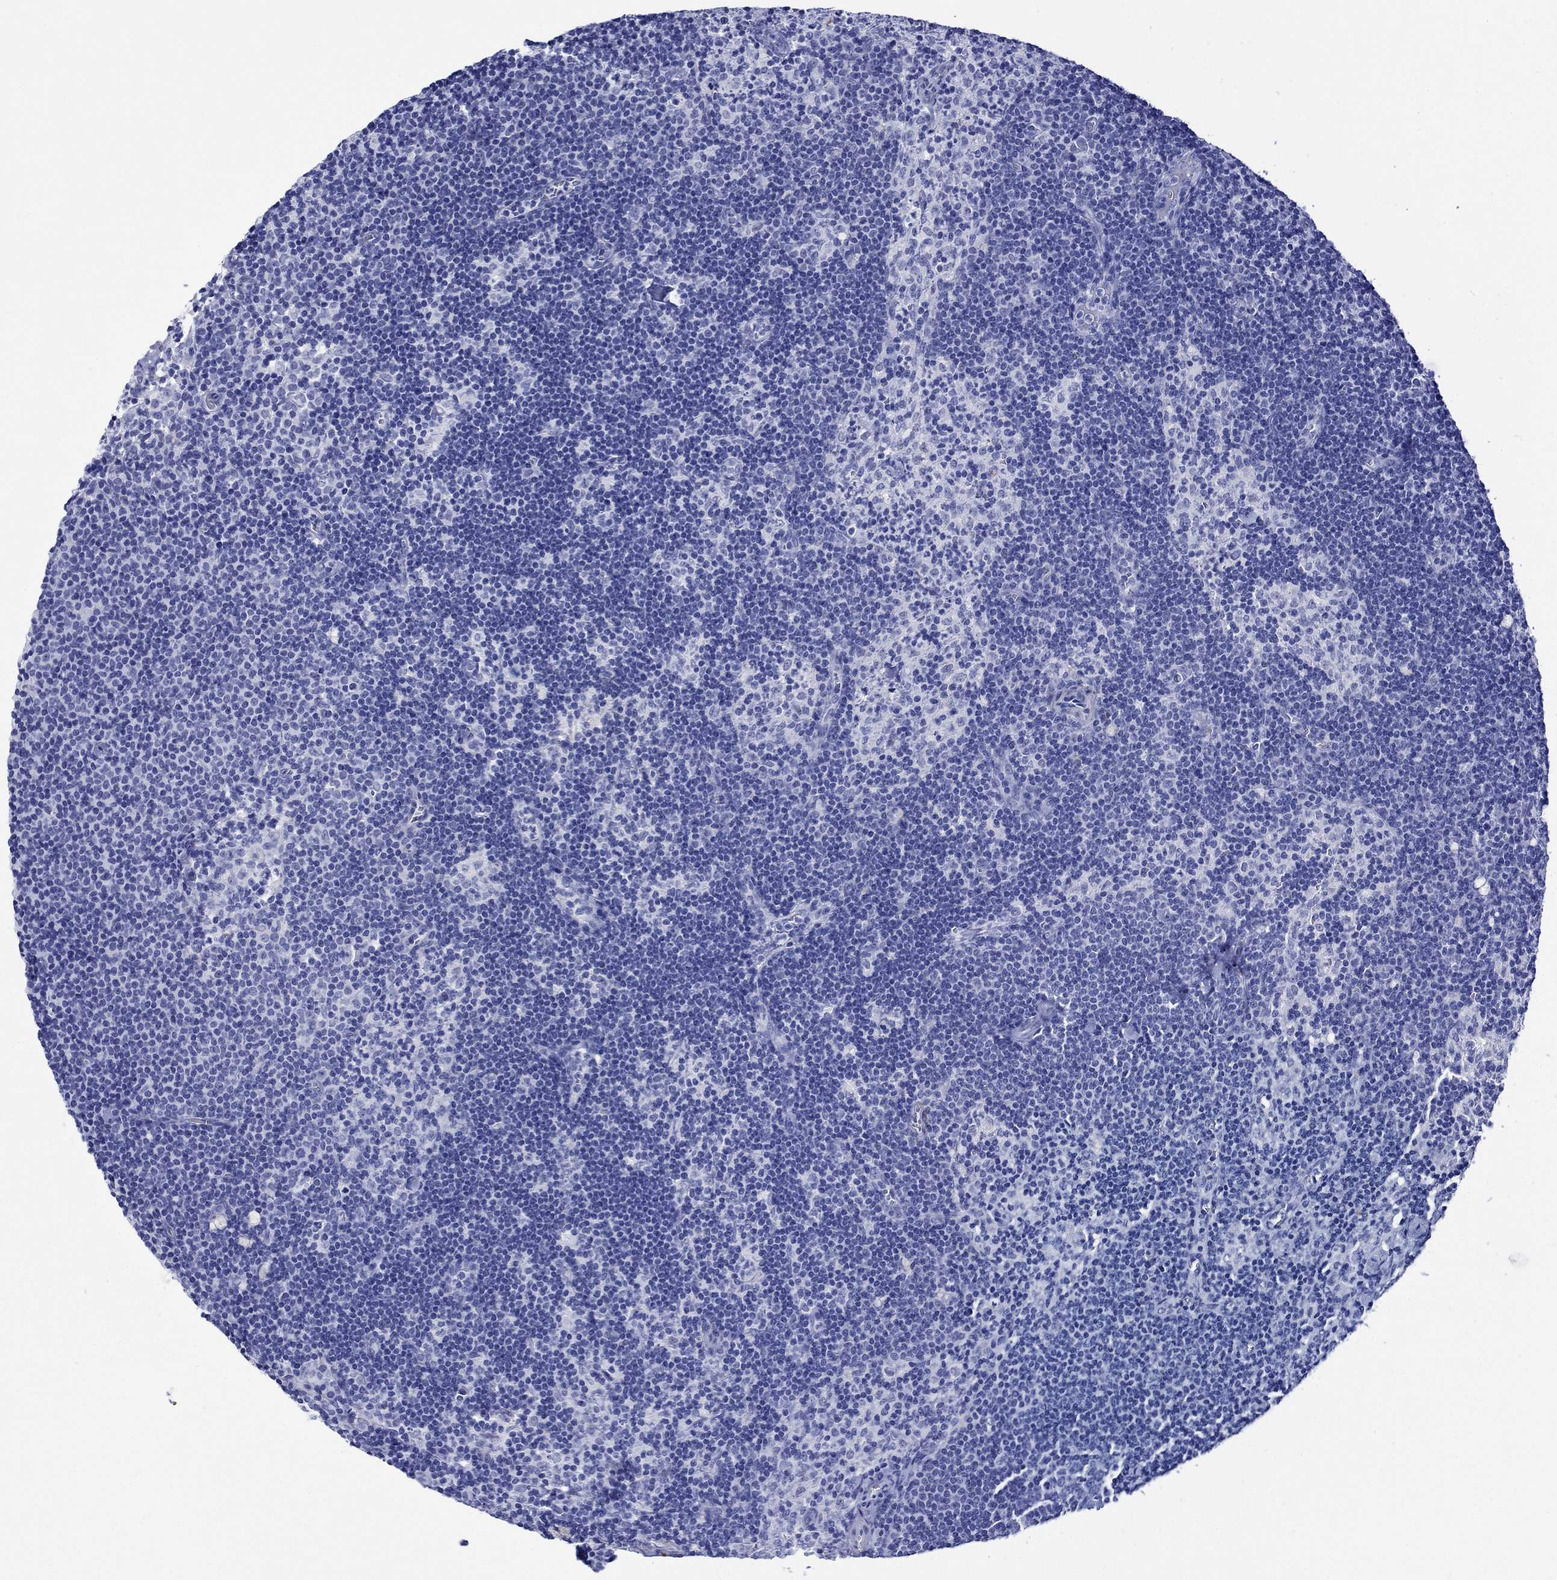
{"staining": {"intensity": "negative", "quantity": "none", "location": "none"}, "tissue": "lymph node", "cell_type": "Germinal center cells", "image_type": "normal", "snomed": [{"axis": "morphology", "description": "Normal tissue, NOS"}, {"axis": "topography", "description": "Lymph node"}], "caption": "Immunohistochemistry (IHC) of unremarkable lymph node reveals no positivity in germinal center cells. (DAB IHC with hematoxylin counter stain).", "gene": "CRYAB", "patient": {"sex": "female", "age": 34}}